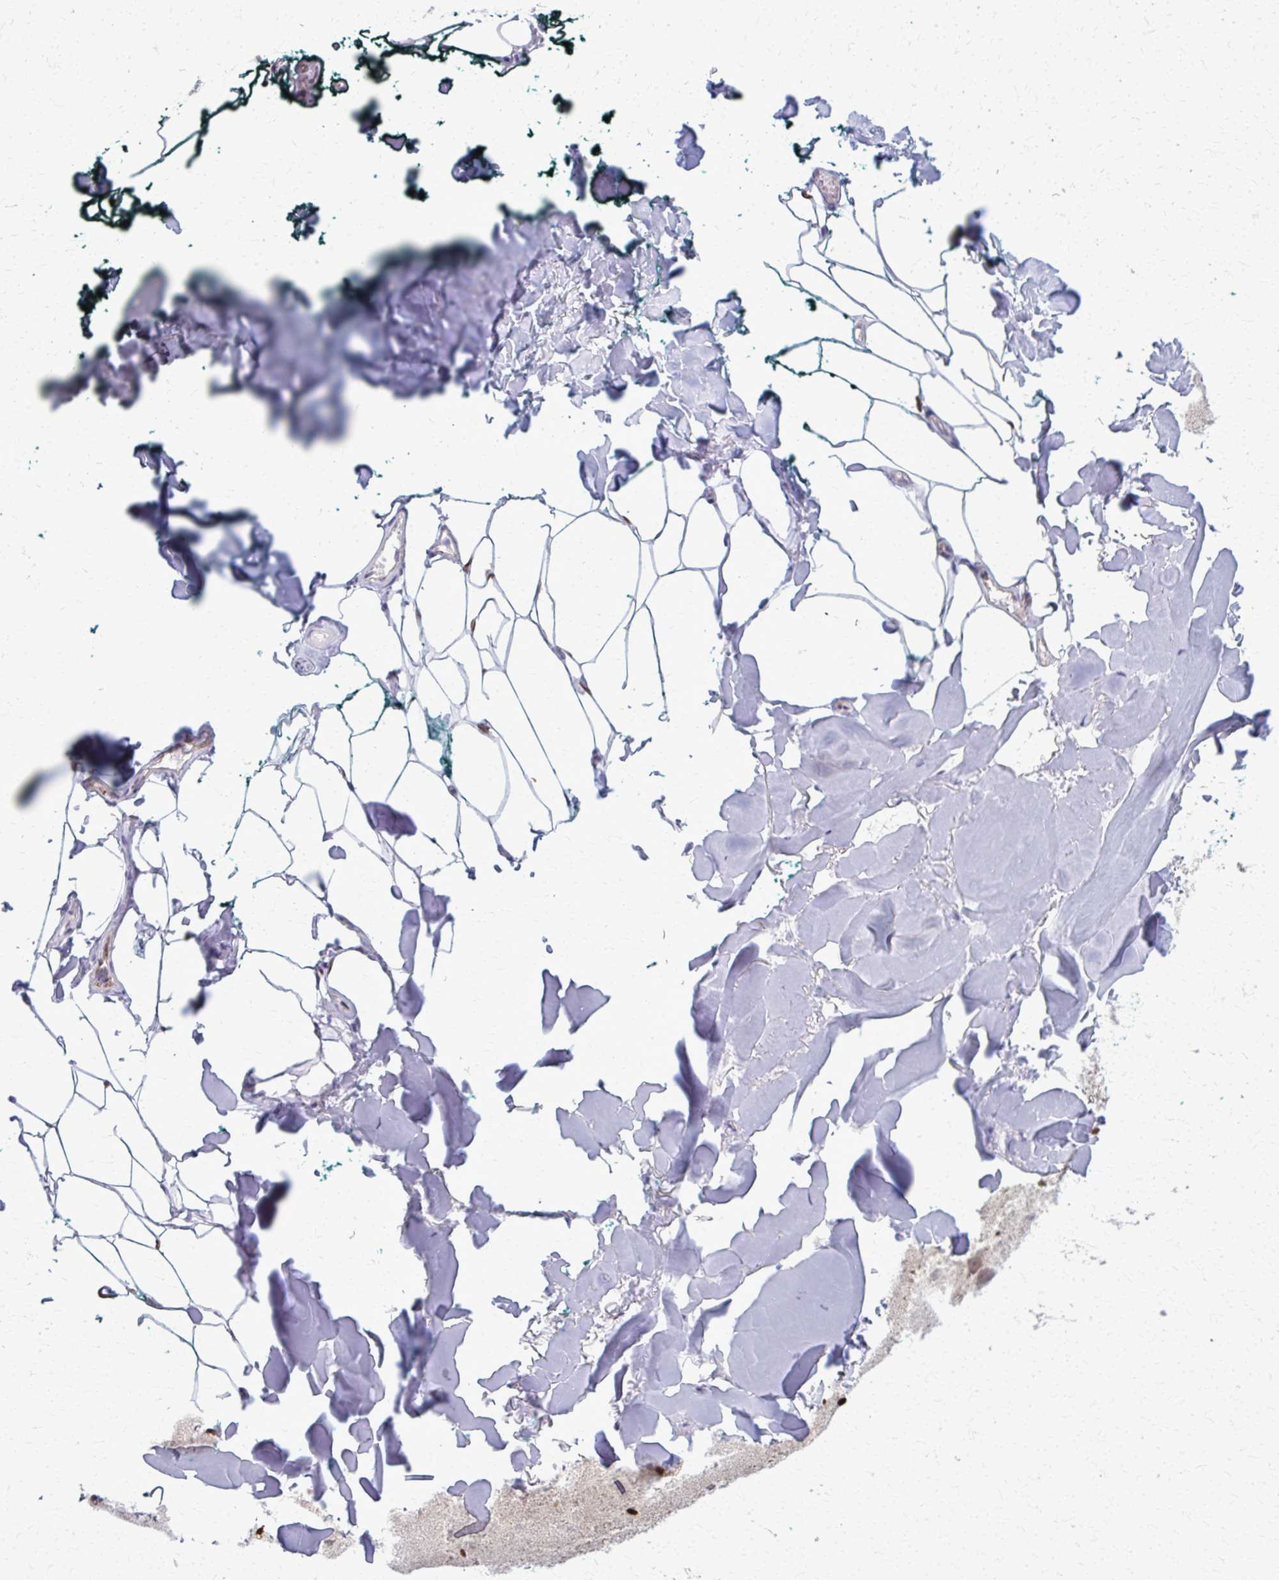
{"staining": {"intensity": "negative", "quantity": "none", "location": "none"}, "tissue": "adipose tissue", "cell_type": "Adipocytes", "image_type": "normal", "snomed": [{"axis": "morphology", "description": "Normal tissue, NOS"}, {"axis": "topography", "description": "Skin"}, {"axis": "topography", "description": "Peripheral nerve tissue"}], "caption": "DAB (3,3'-diaminobenzidine) immunohistochemical staining of normal human adipose tissue demonstrates no significant staining in adipocytes. (Immunohistochemistry (ihc), brightfield microscopy, high magnification).", "gene": "ZNF559", "patient": {"sex": "female", "age": 45}}